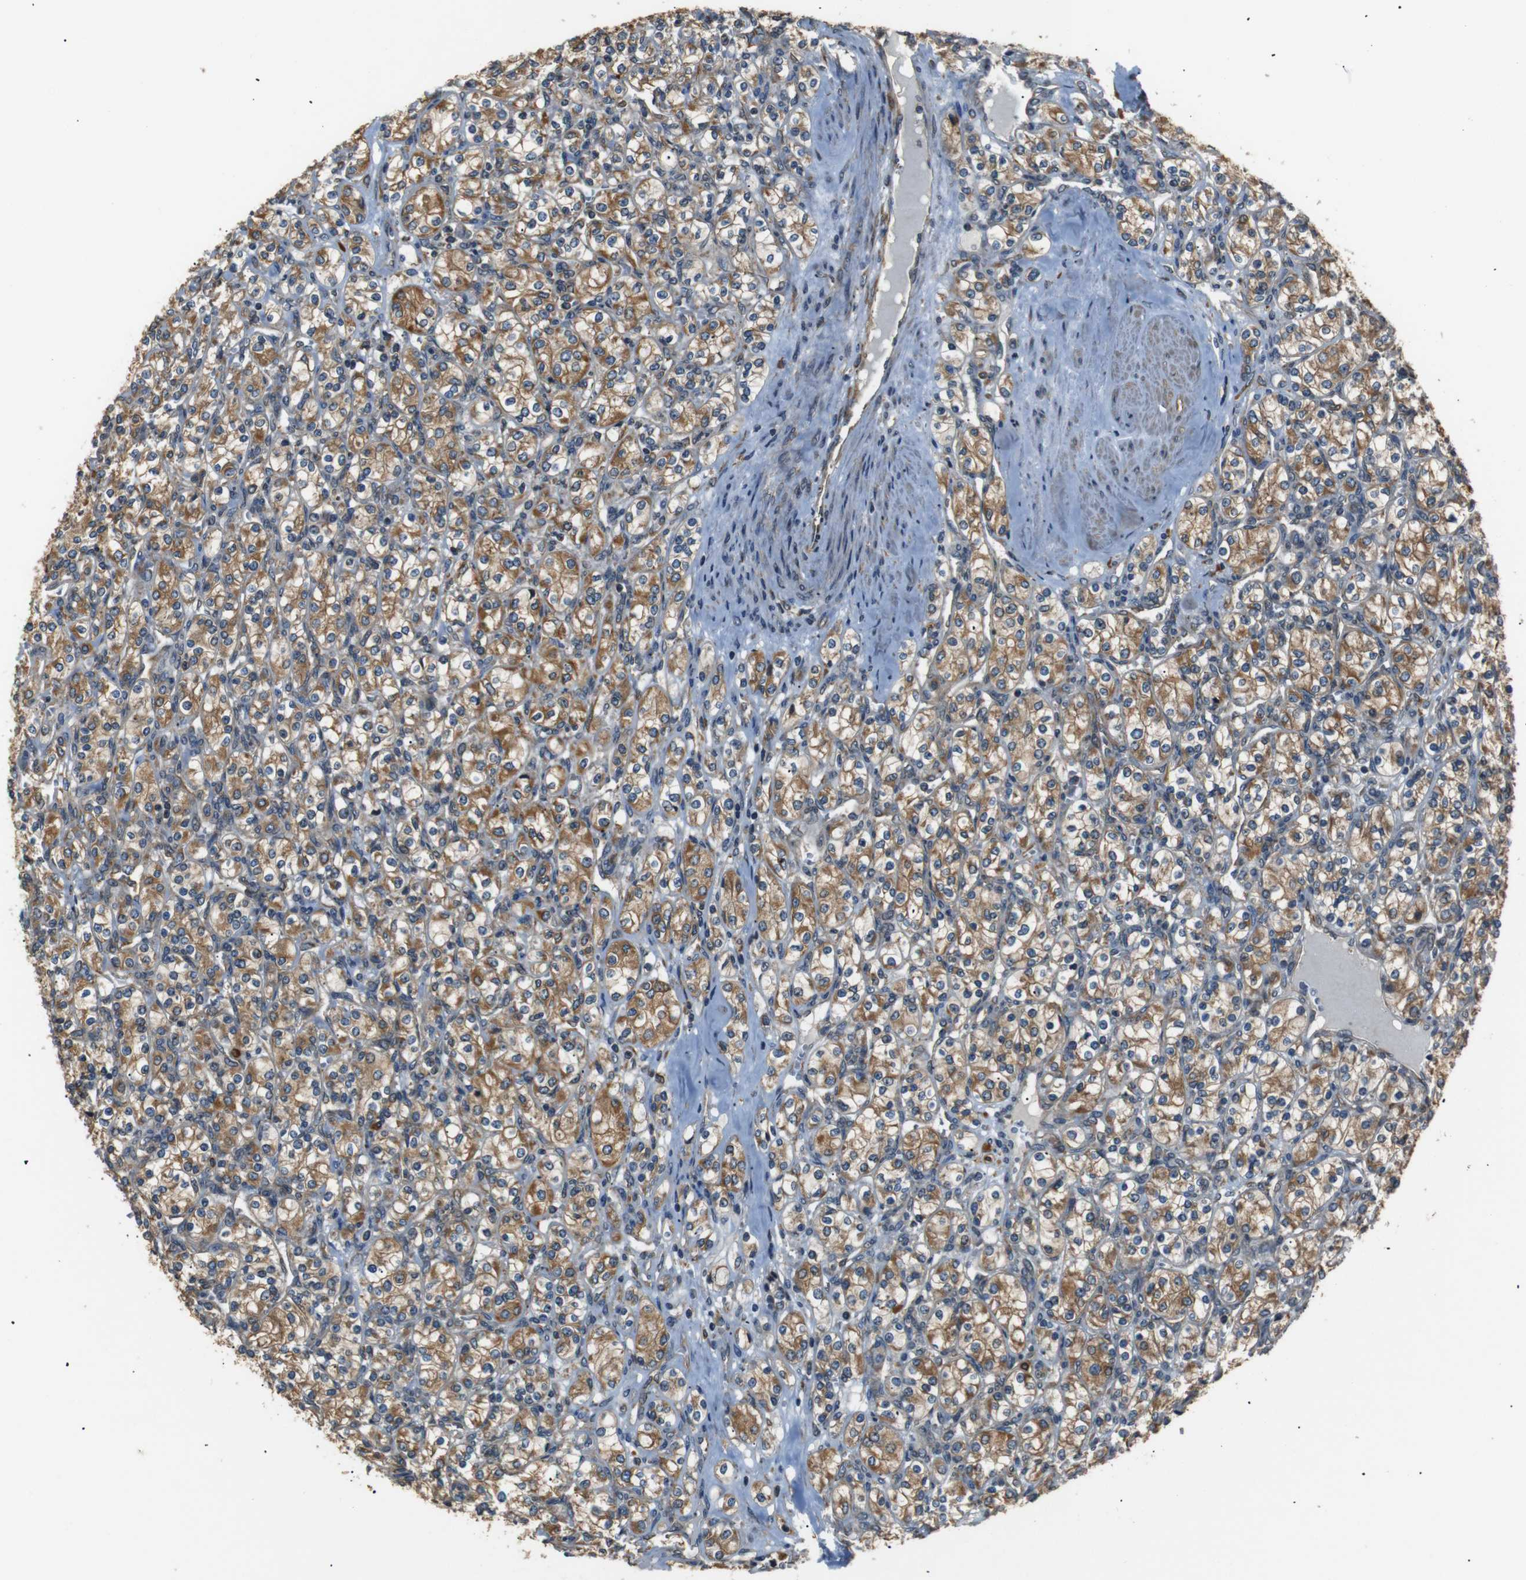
{"staining": {"intensity": "moderate", "quantity": ">75%", "location": "cytoplasmic/membranous"}, "tissue": "renal cancer", "cell_type": "Tumor cells", "image_type": "cancer", "snomed": [{"axis": "morphology", "description": "Adenocarcinoma, NOS"}, {"axis": "topography", "description": "Kidney"}], "caption": "About >75% of tumor cells in renal adenocarcinoma show moderate cytoplasmic/membranous protein staining as visualized by brown immunohistochemical staining.", "gene": "TMED2", "patient": {"sex": "male", "age": 77}}